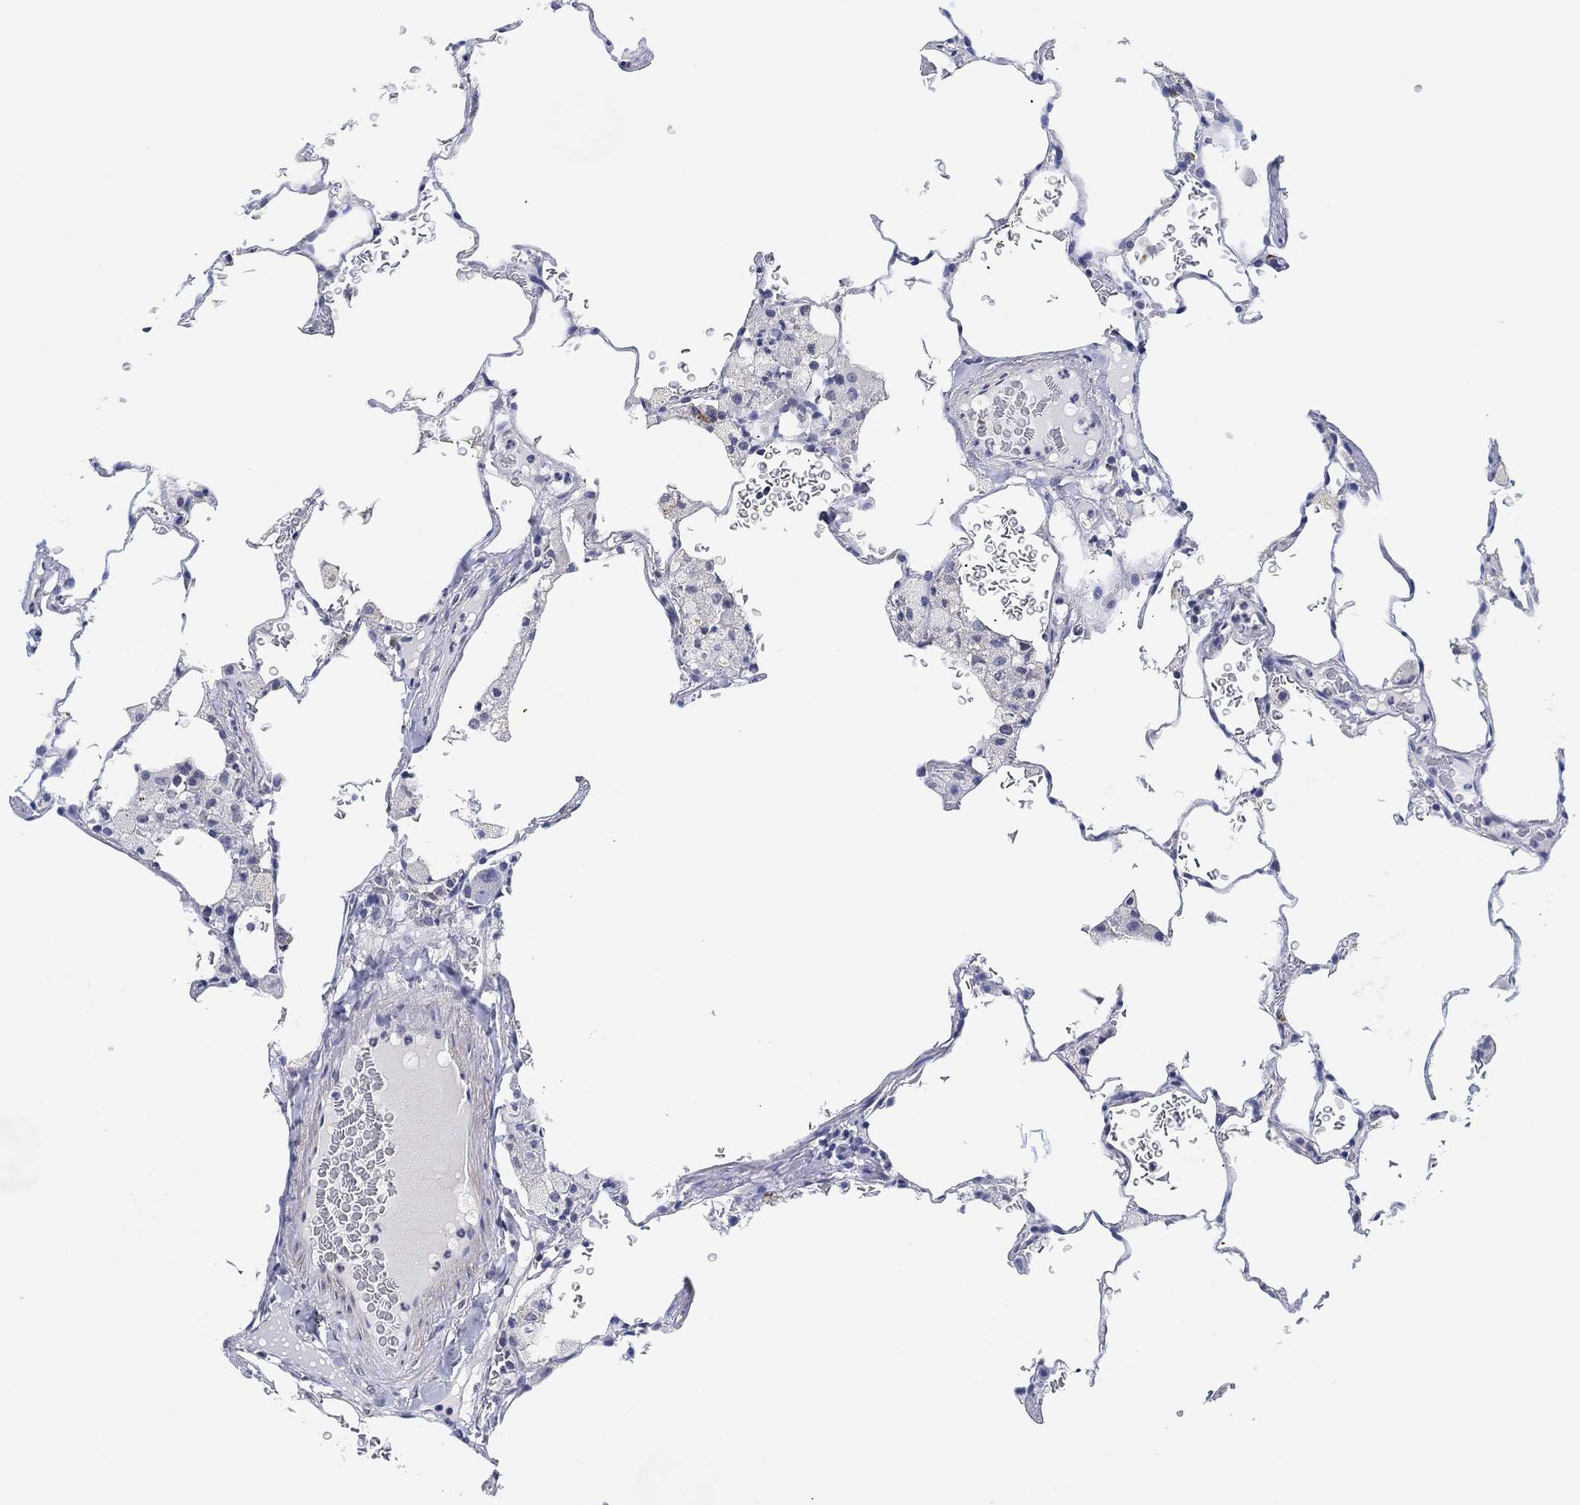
{"staining": {"intensity": "negative", "quantity": "none", "location": "none"}, "tissue": "lung", "cell_type": "Alveolar cells", "image_type": "normal", "snomed": [{"axis": "morphology", "description": "Normal tissue, NOS"}, {"axis": "morphology", "description": "Adenocarcinoma, metastatic, NOS"}, {"axis": "topography", "description": "Lung"}], "caption": "Immunohistochemical staining of benign human lung shows no significant positivity in alveolar cells. Brightfield microscopy of immunohistochemistry stained with DAB (brown) and hematoxylin (blue), captured at high magnification.", "gene": "OTUB2", "patient": {"sex": "male", "age": 45}}